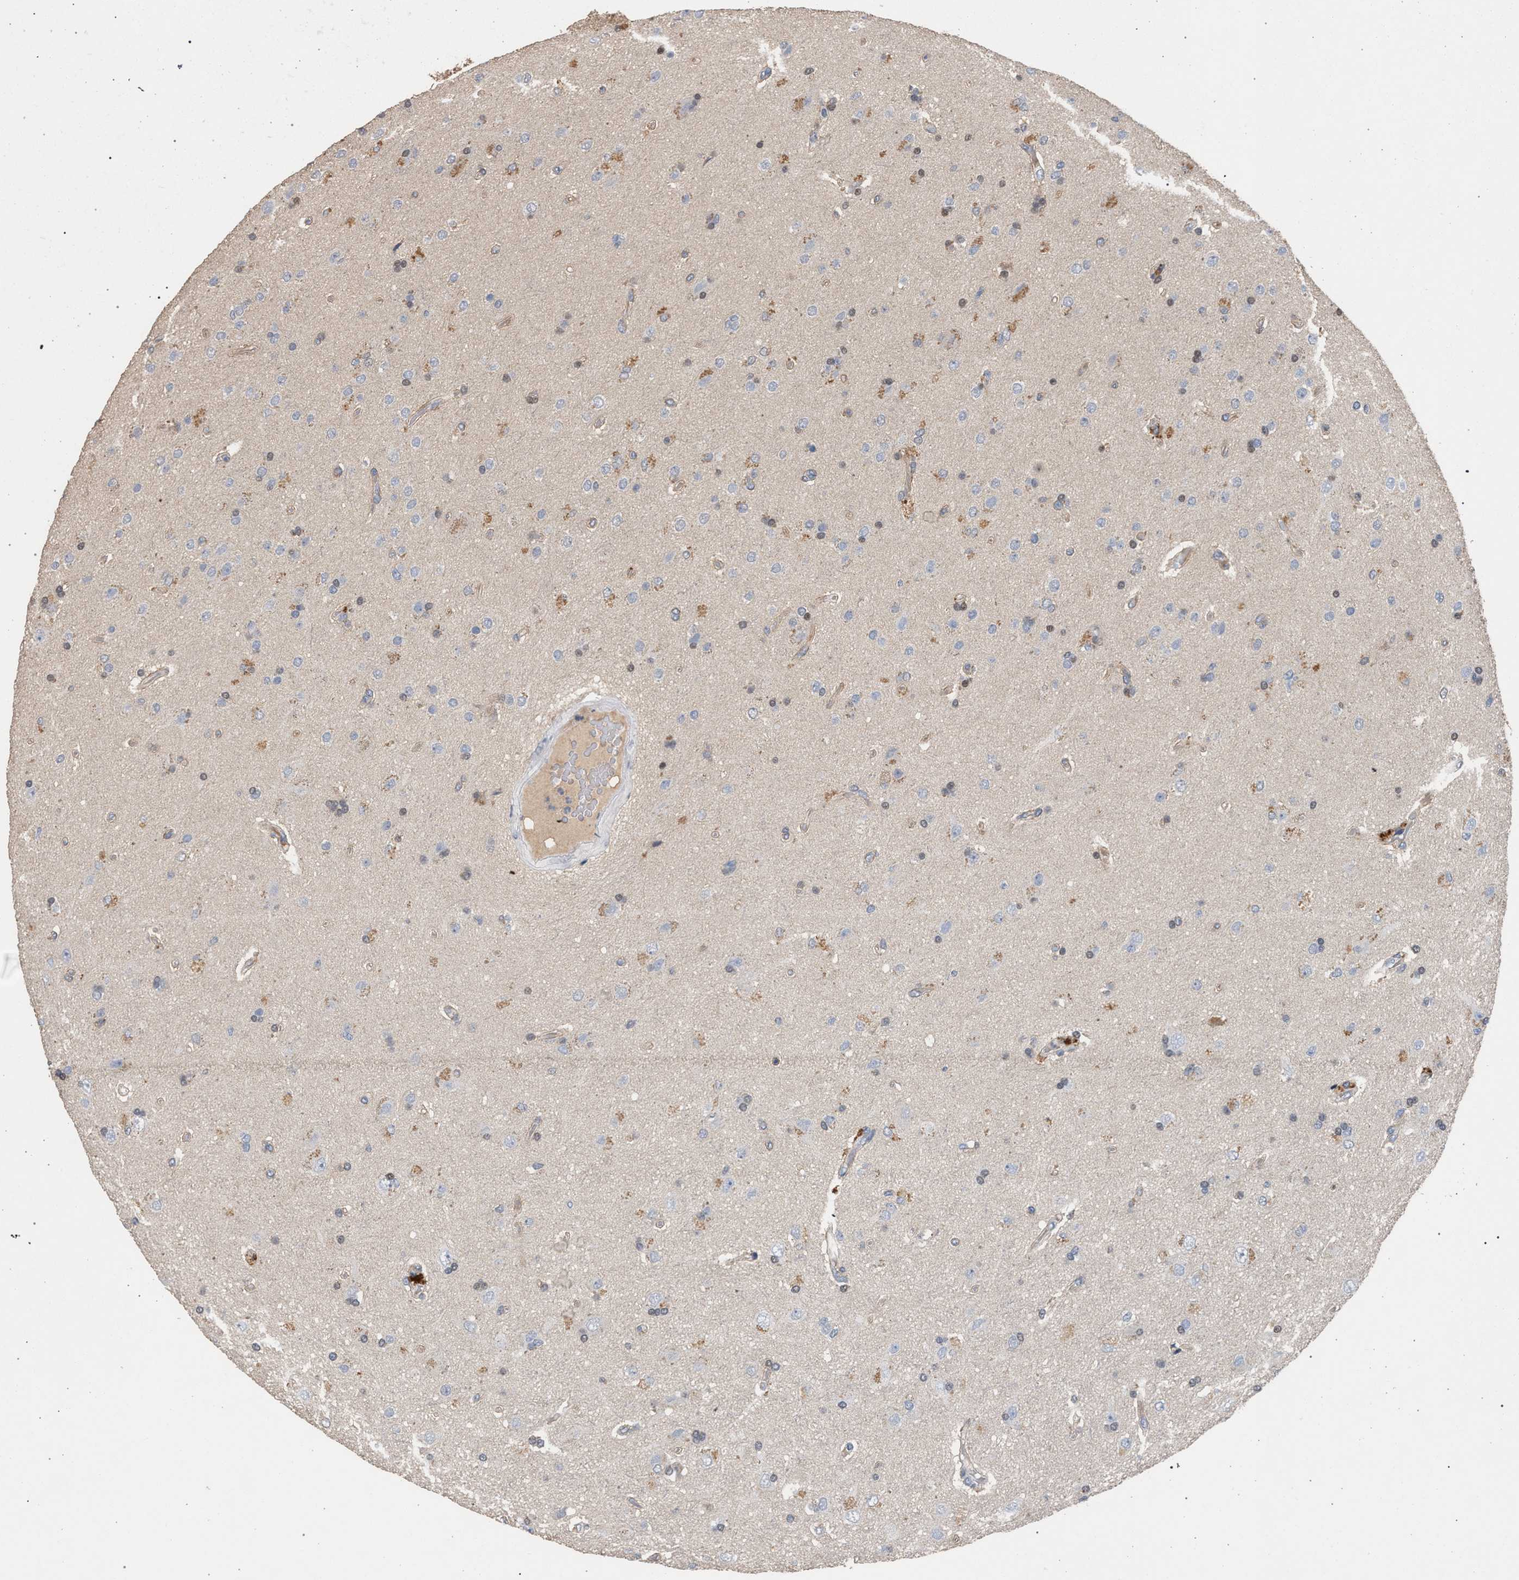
{"staining": {"intensity": "moderate", "quantity": "<25%", "location": "cytoplasmic/membranous"}, "tissue": "glioma", "cell_type": "Tumor cells", "image_type": "cancer", "snomed": [{"axis": "morphology", "description": "Glioma, malignant, High grade"}, {"axis": "topography", "description": "Brain"}], "caption": "High-magnification brightfield microscopy of glioma stained with DAB (3,3'-diaminobenzidine) (brown) and counterstained with hematoxylin (blue). tumor cells exhibit moderate cytoplasmic/membranous positivity is appreciated in about<25% of cells. The protein of interest is shown in brown color, while the nuclei are stained blue.", "gene": "TECPR1", "patient": {"sex": "male", "age": 72}}